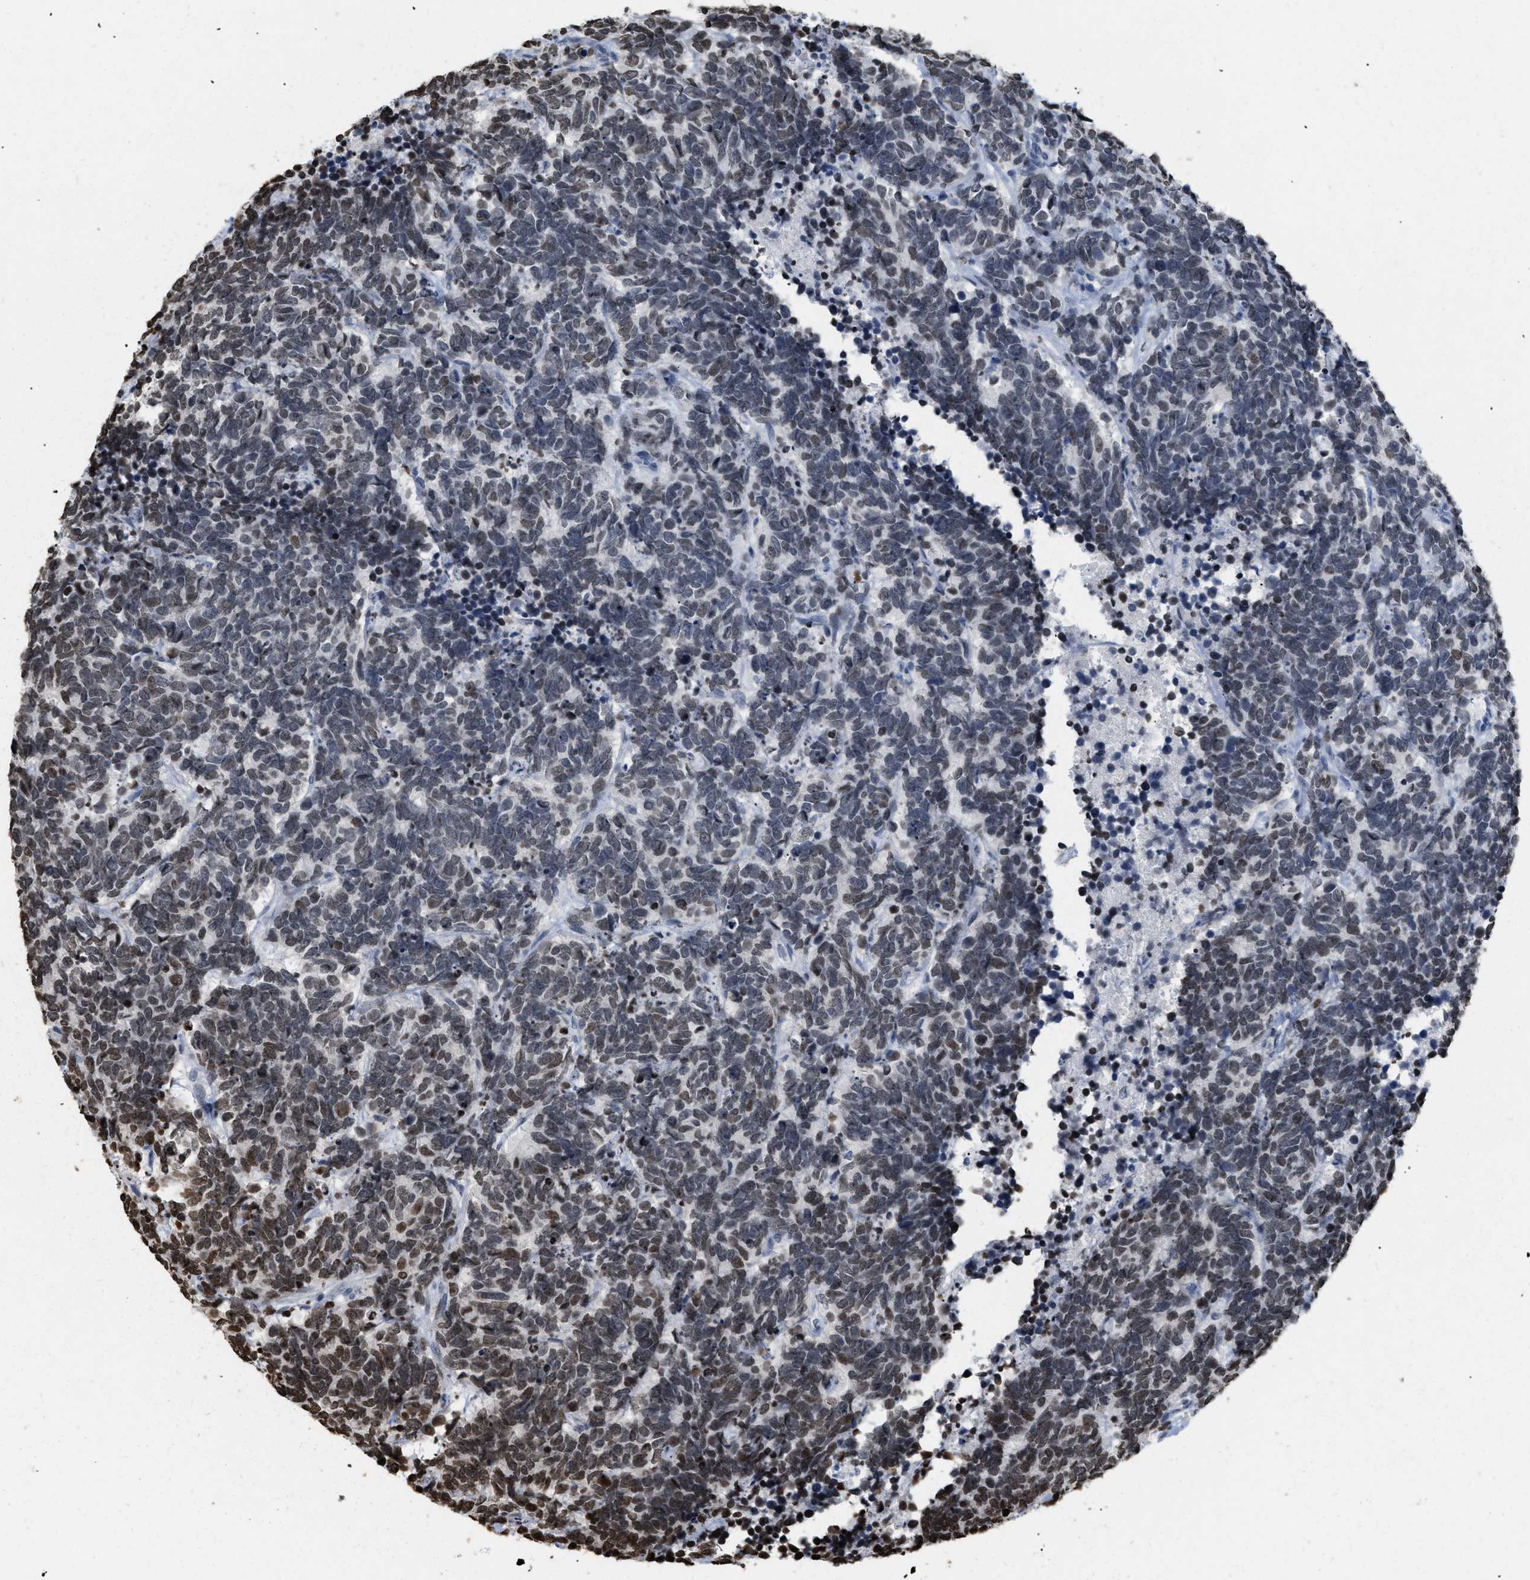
{"staining": {"intensity": "moderate", "quantity": "25%-75%", "location": "nuclear"}, "tissue": "carcinoid", "cell_type": "Tumor cells", "image_type": "cancer", "snomed": [{"axis": "morphology", "description": "Carcinoma, NOS"}, {"axis": "morphology", "description": "Carcinoid, malignant, NOS"}, {"axis": "topography", "description": "Urinary bladder"}], "caption": "Immunohistochemical staining of malignant carcinoid demonstrates medium levels of moderate nuclear expression in approximately 25%-75% of tumor cells.", "gene": "HMGN2", "patient": {"sex": "male", "age": 57}}